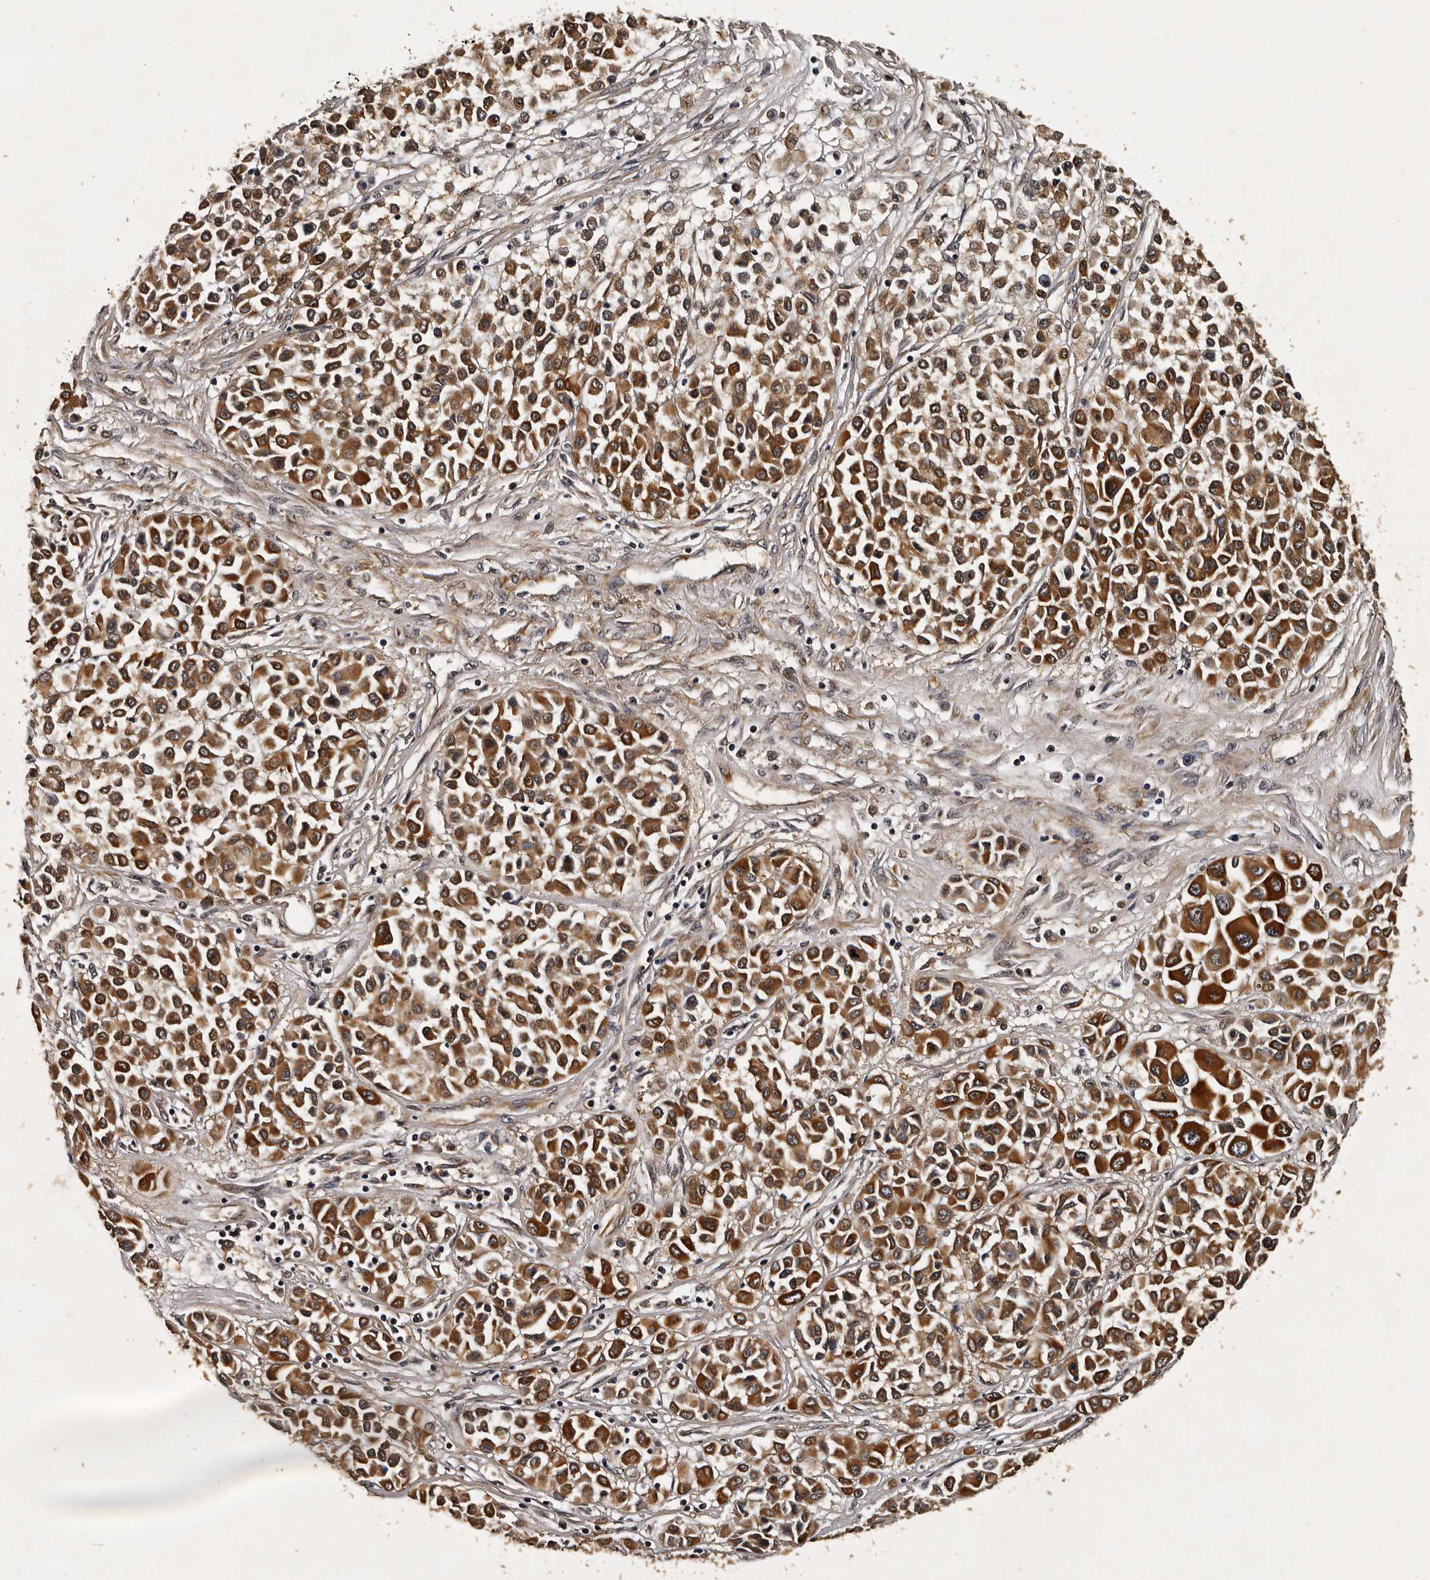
{"staining": {"intensity": "moderate", "quantity": ">75%", "location": "cytoplasmic/membranous,nuclear"}, "tissue": "melanoma", "cell_type": "Tumor cells", "image_type": "cancer", "snomed": [{"axis": "morphology", "description": "Malignant melanoma, Metastatic site"}, {"axis": "topography", "description": "Soft tissue"}], "caption": "Moderate cytoplasmic/membranous and nuclear protein staining is seen in approximately >75% of tumor cells in malignant melanoma (metastatic site).", "gene": "CPNE3", "patient": {"sex": "male", "age": 41}}